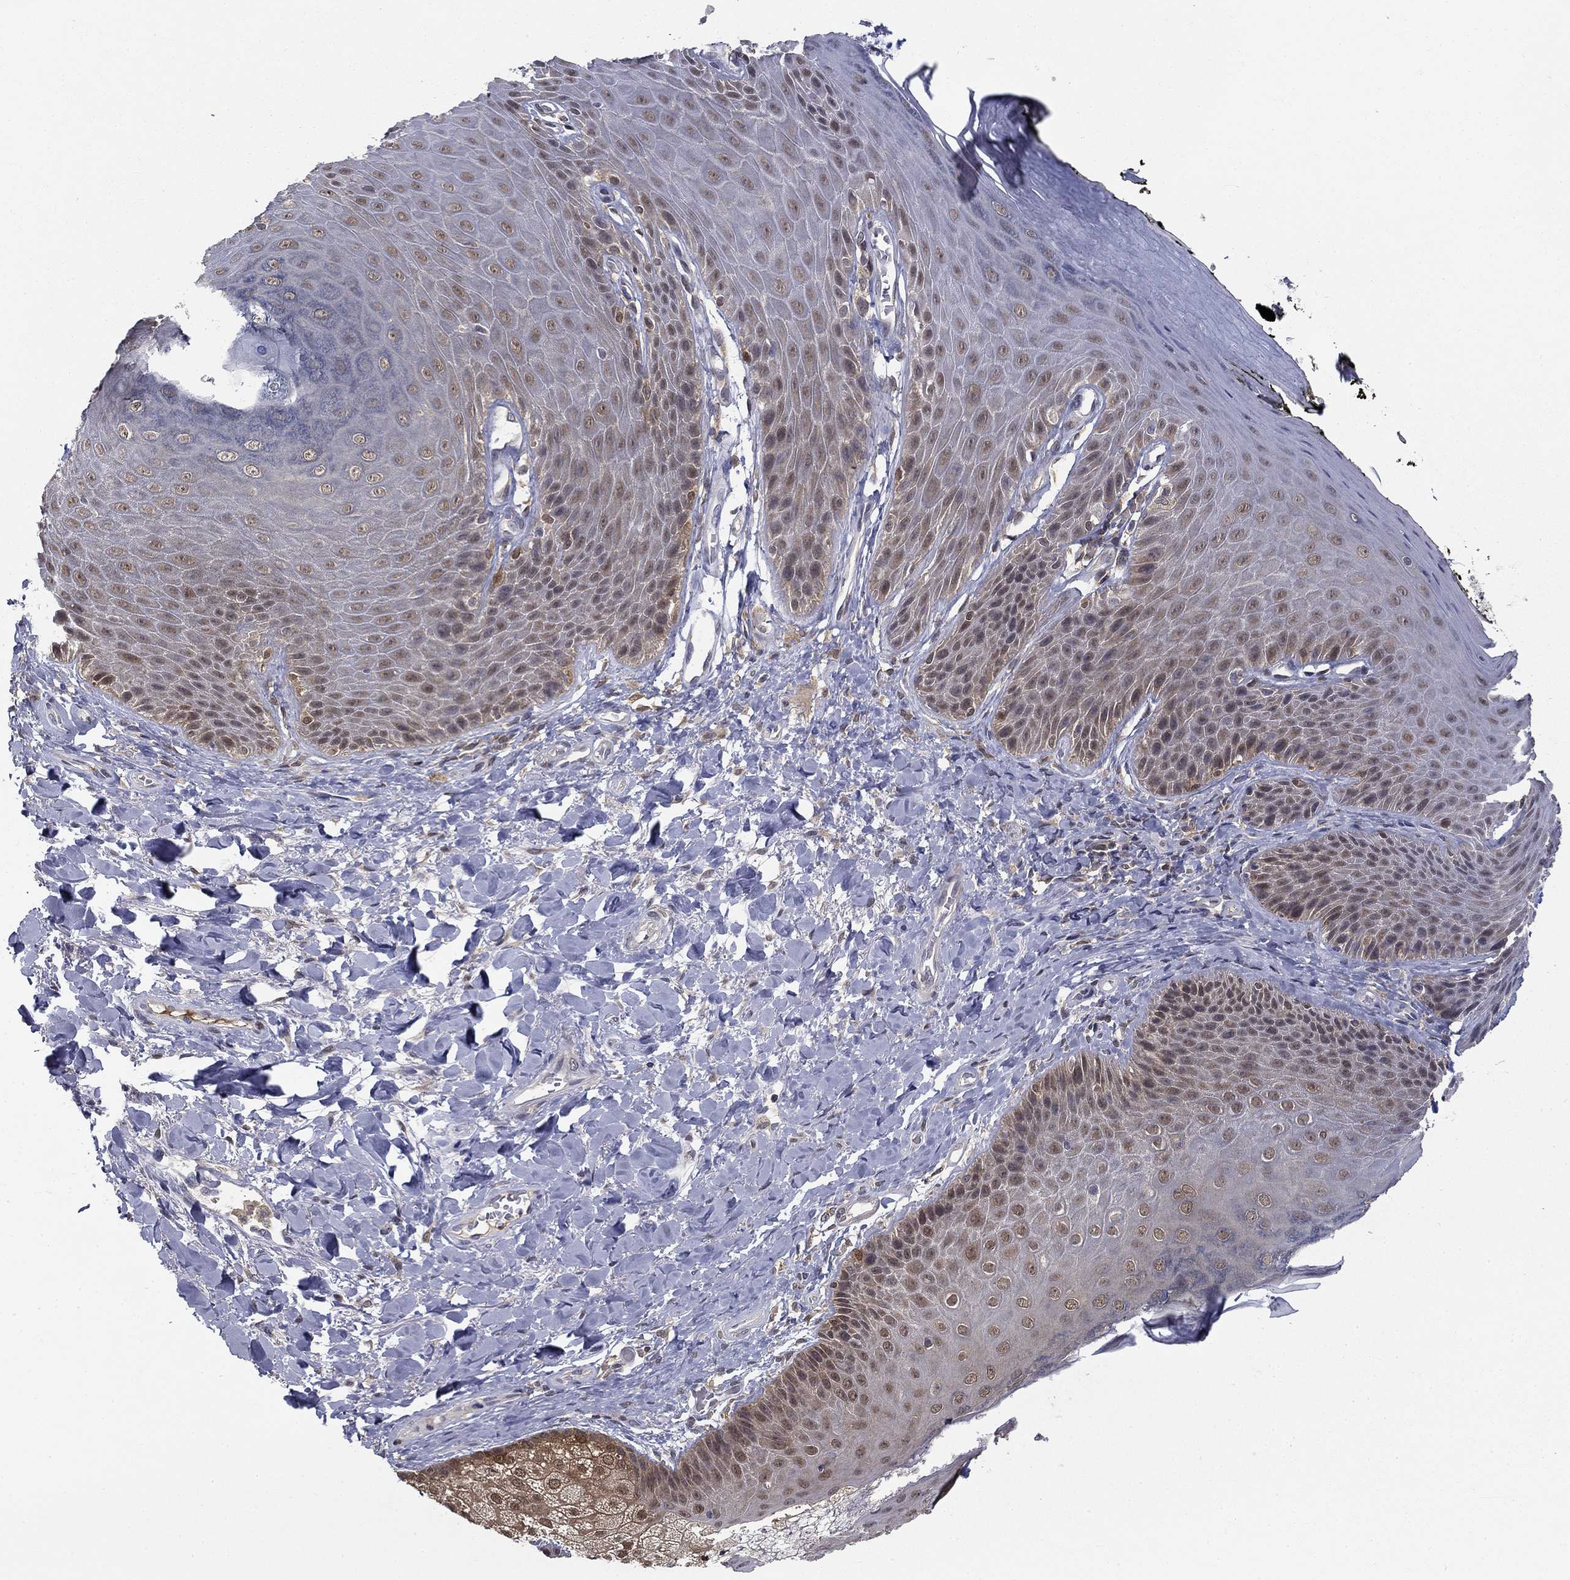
{"staining": {"intensity": "moderate", "quantity": "<25%", "location": "cytoplasmic/membranous,nuclear"}, "tissue": "skin", "cell_type": "Epidermal cells", "image_type": "normal", "snomed": [{"axis": "morphology", "description": "Normal tissue, NOS"}, {"axis": "topography", "description": "Anal"}, {"axis": "topography", "description": "Peripheral nerve tissue"}], "caption": "Skin stained with immunohistochemistry (IHC) exhibits moderate cytoplasmic/membranous,nuclear staining in approximately <25% of epidermal cells. (brown staining indicates protein expression, while blue staining denotes nuclei).", "gene": "NIT2", "patient": {"sex": "male", "age": 53}}